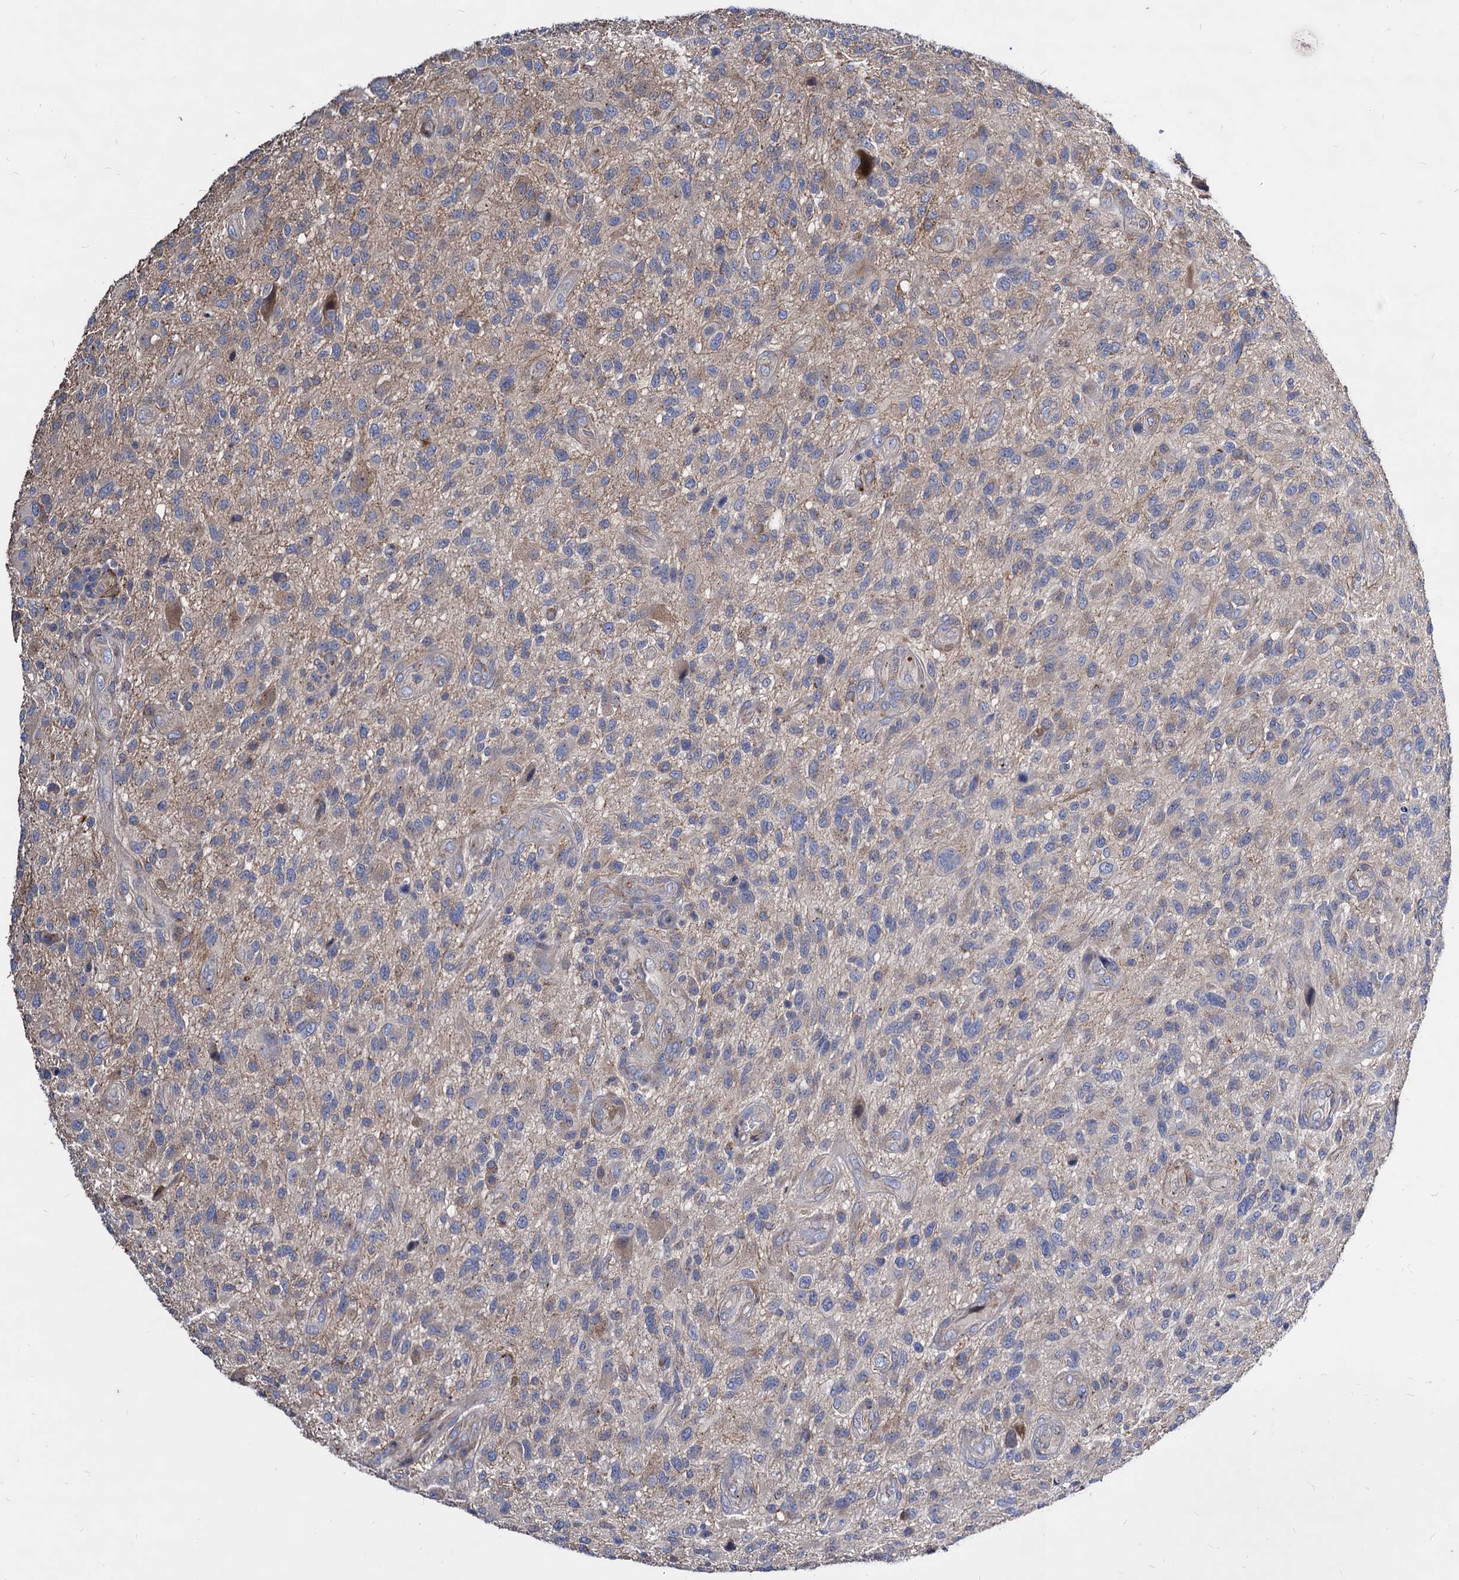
{"staining": {"intensity": "negative", "quantity": "none", "location": "none"}, "tissue": "glioma", "cell_type": "Tumor cells", "image_type": "cancer", "snomed": [{"axis": "morphology", "description": "Glioma, malignant, High grade"}, {"axis": "topography", "description": "Brain"}], "caption": "Immunohistochemistry image of neoplastic tissue: human malignant high-grade glioma stained with DAB (3,3'-diaminobenzidine) displays no significant protein positivity in tumor cells. Nuclei are stained in blue.", "gene": "WDR11", "patient": {"sex": "male", "age": 47}}